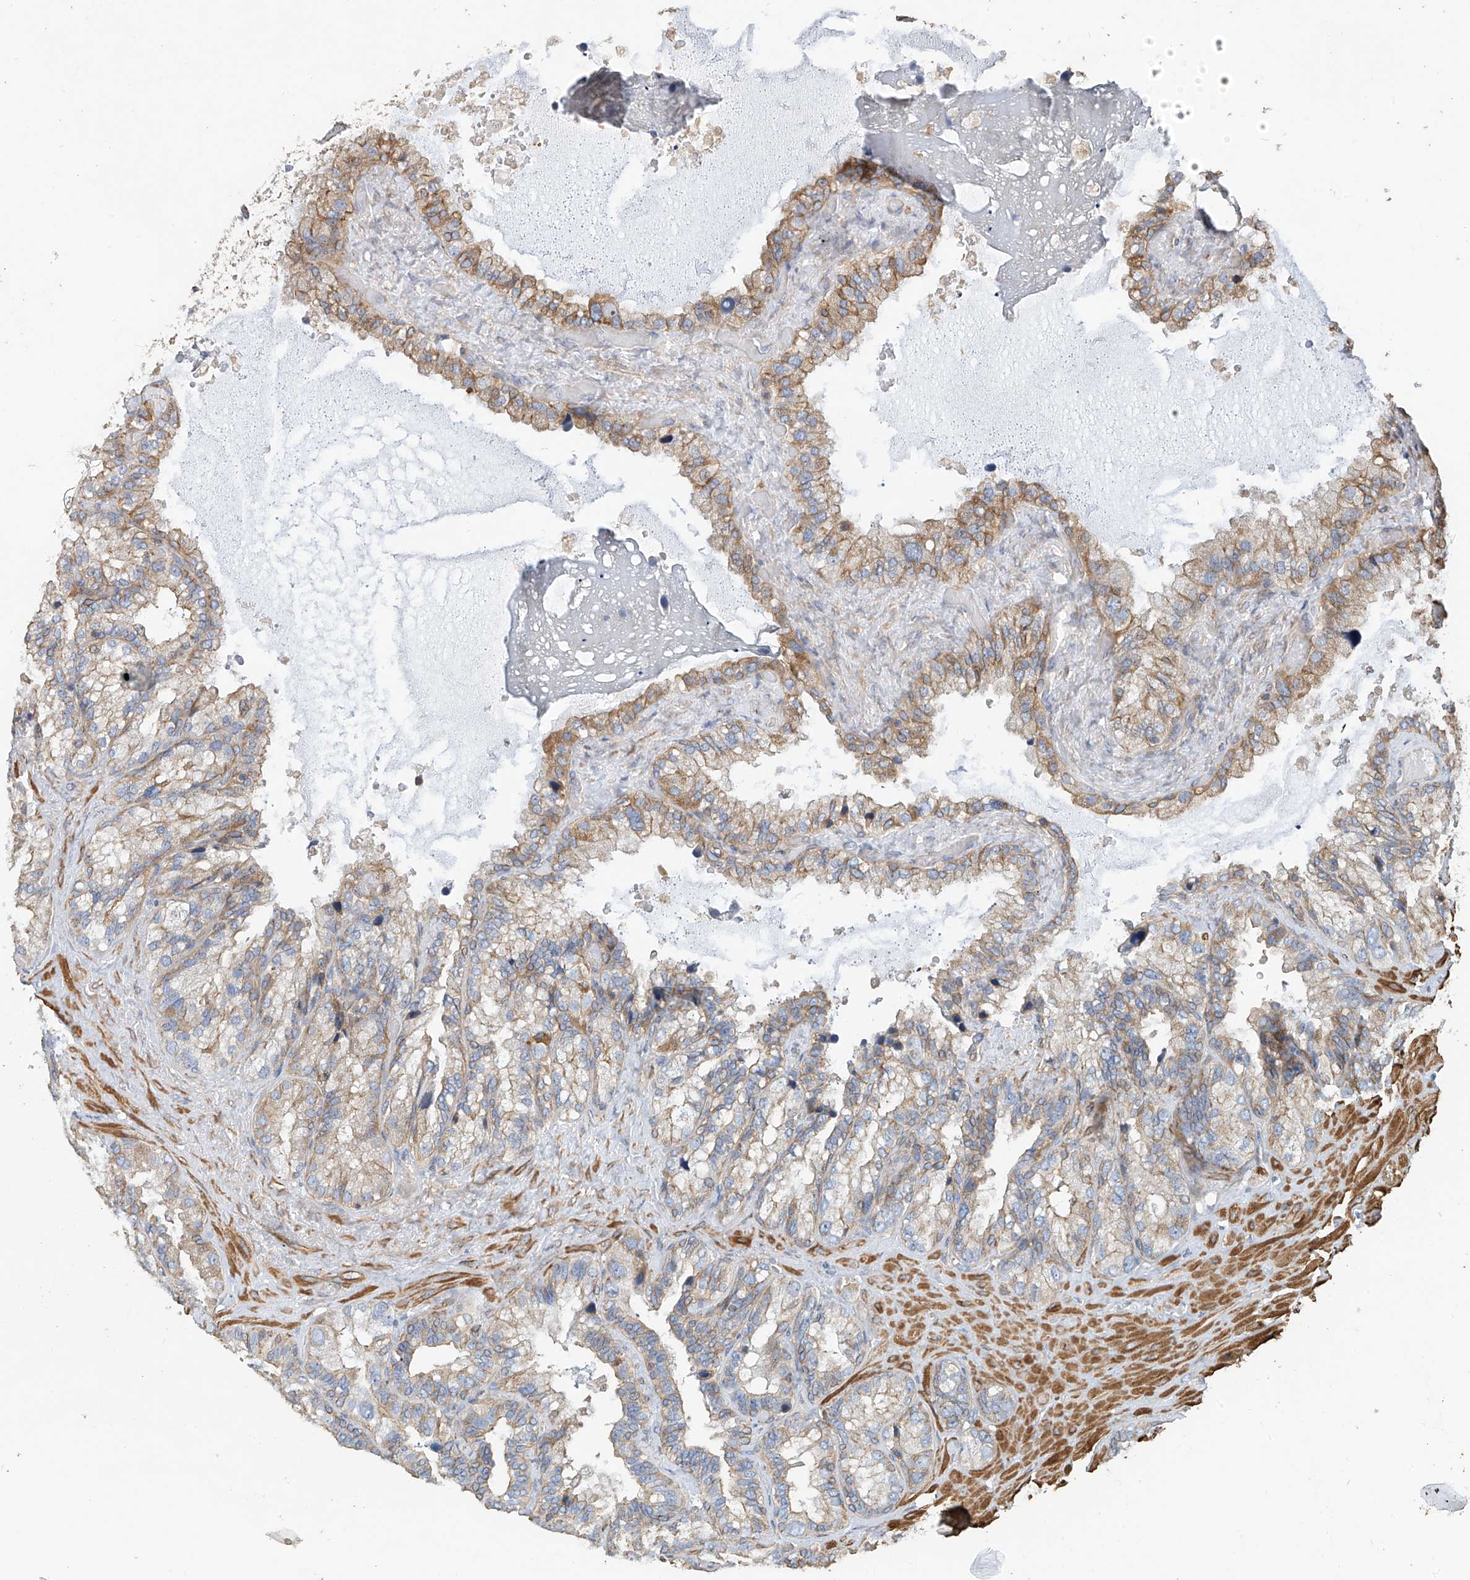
{"staining": {"intensity": "moderate", "quantity": "25%-75%", "location": "cytoplasmic/membranous"}, "tissue": "seminal vesicle", "cell_type": "Glandular cells", "image_type": "normal", "snomed": [{"axis": "morphology", "description": "Normal tissue, NOS"}, {"axis": "topography", "description": "Prostate"}, {"axis": "topography", "description": "Seminal veicle"}], "caption": "IHC (DAB) staining of unremarkable seminal vesicle demonstrates moderate cytoplasmic/membranous protein positivity in about 25%-75% of glandular cells. Using DAB (3,3'-diaminobenzidine) (brown) and hematoxylin (blue) stains, captured at high magnification using brightfield microscopy.", "gene": "SLC43A3", "patient": {"sex": "male", "age": 68}}